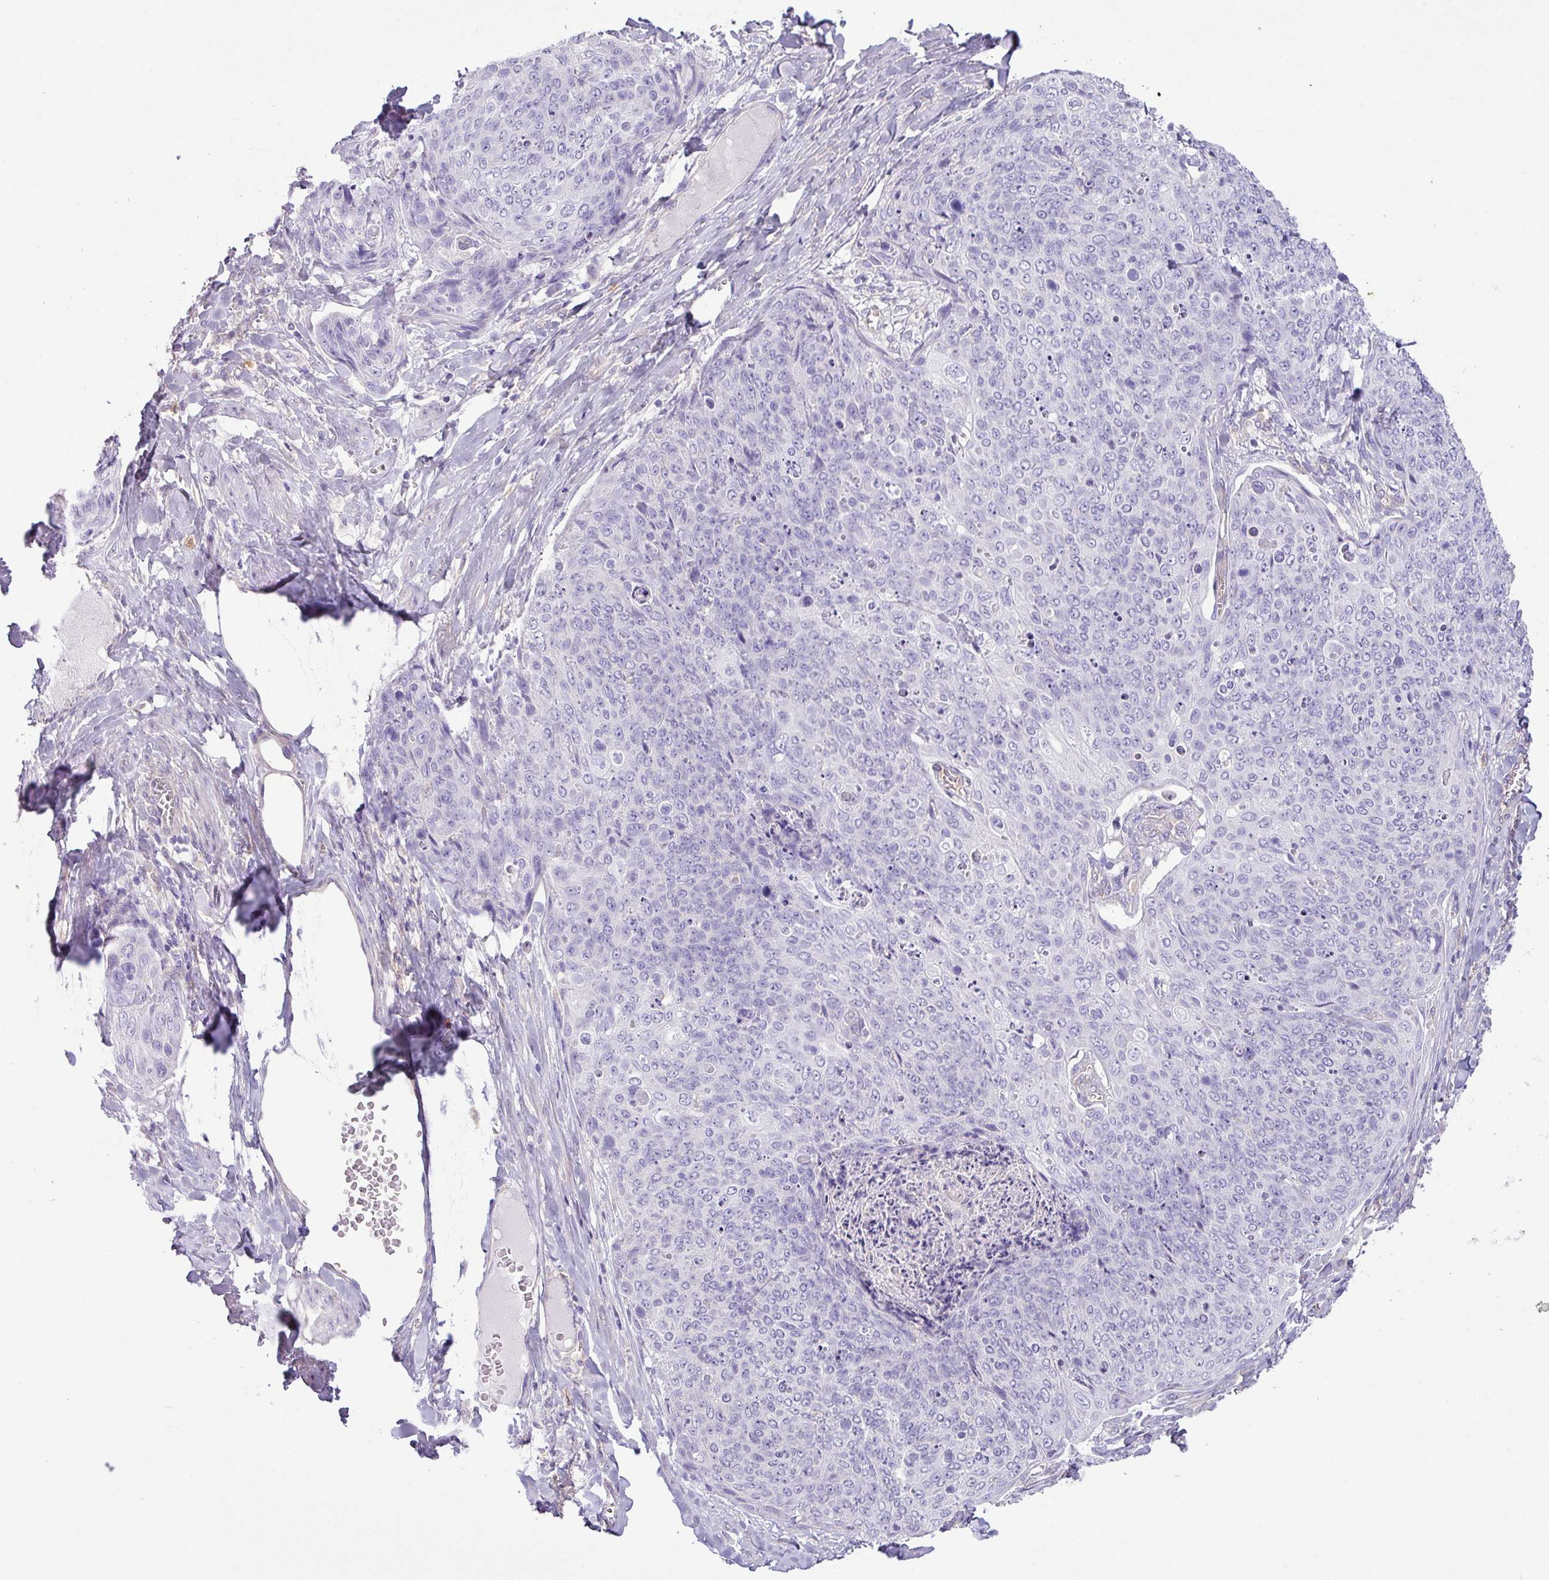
{"staining": {"intensity": "negative", "quantity": "none", "location": "none"}, "tissue": "skin cancer", "cell_type": "Tumor cells", "image_type": "cancer", "snomed": [{"axis": "morphology", "description": "Squamous cell carcinoma, NOS"}, {"axis": "topography", "description": "Skin"}, {"axis": "topography", "description": "Vulva"}], "caption": "Skin cancer (squamous cell carcinoma) was stained to show a protein in brown. There is no significant staining in tumor cells.", "gene": "KIRREL3", "patient": {"sex": "female", "age": 85}}